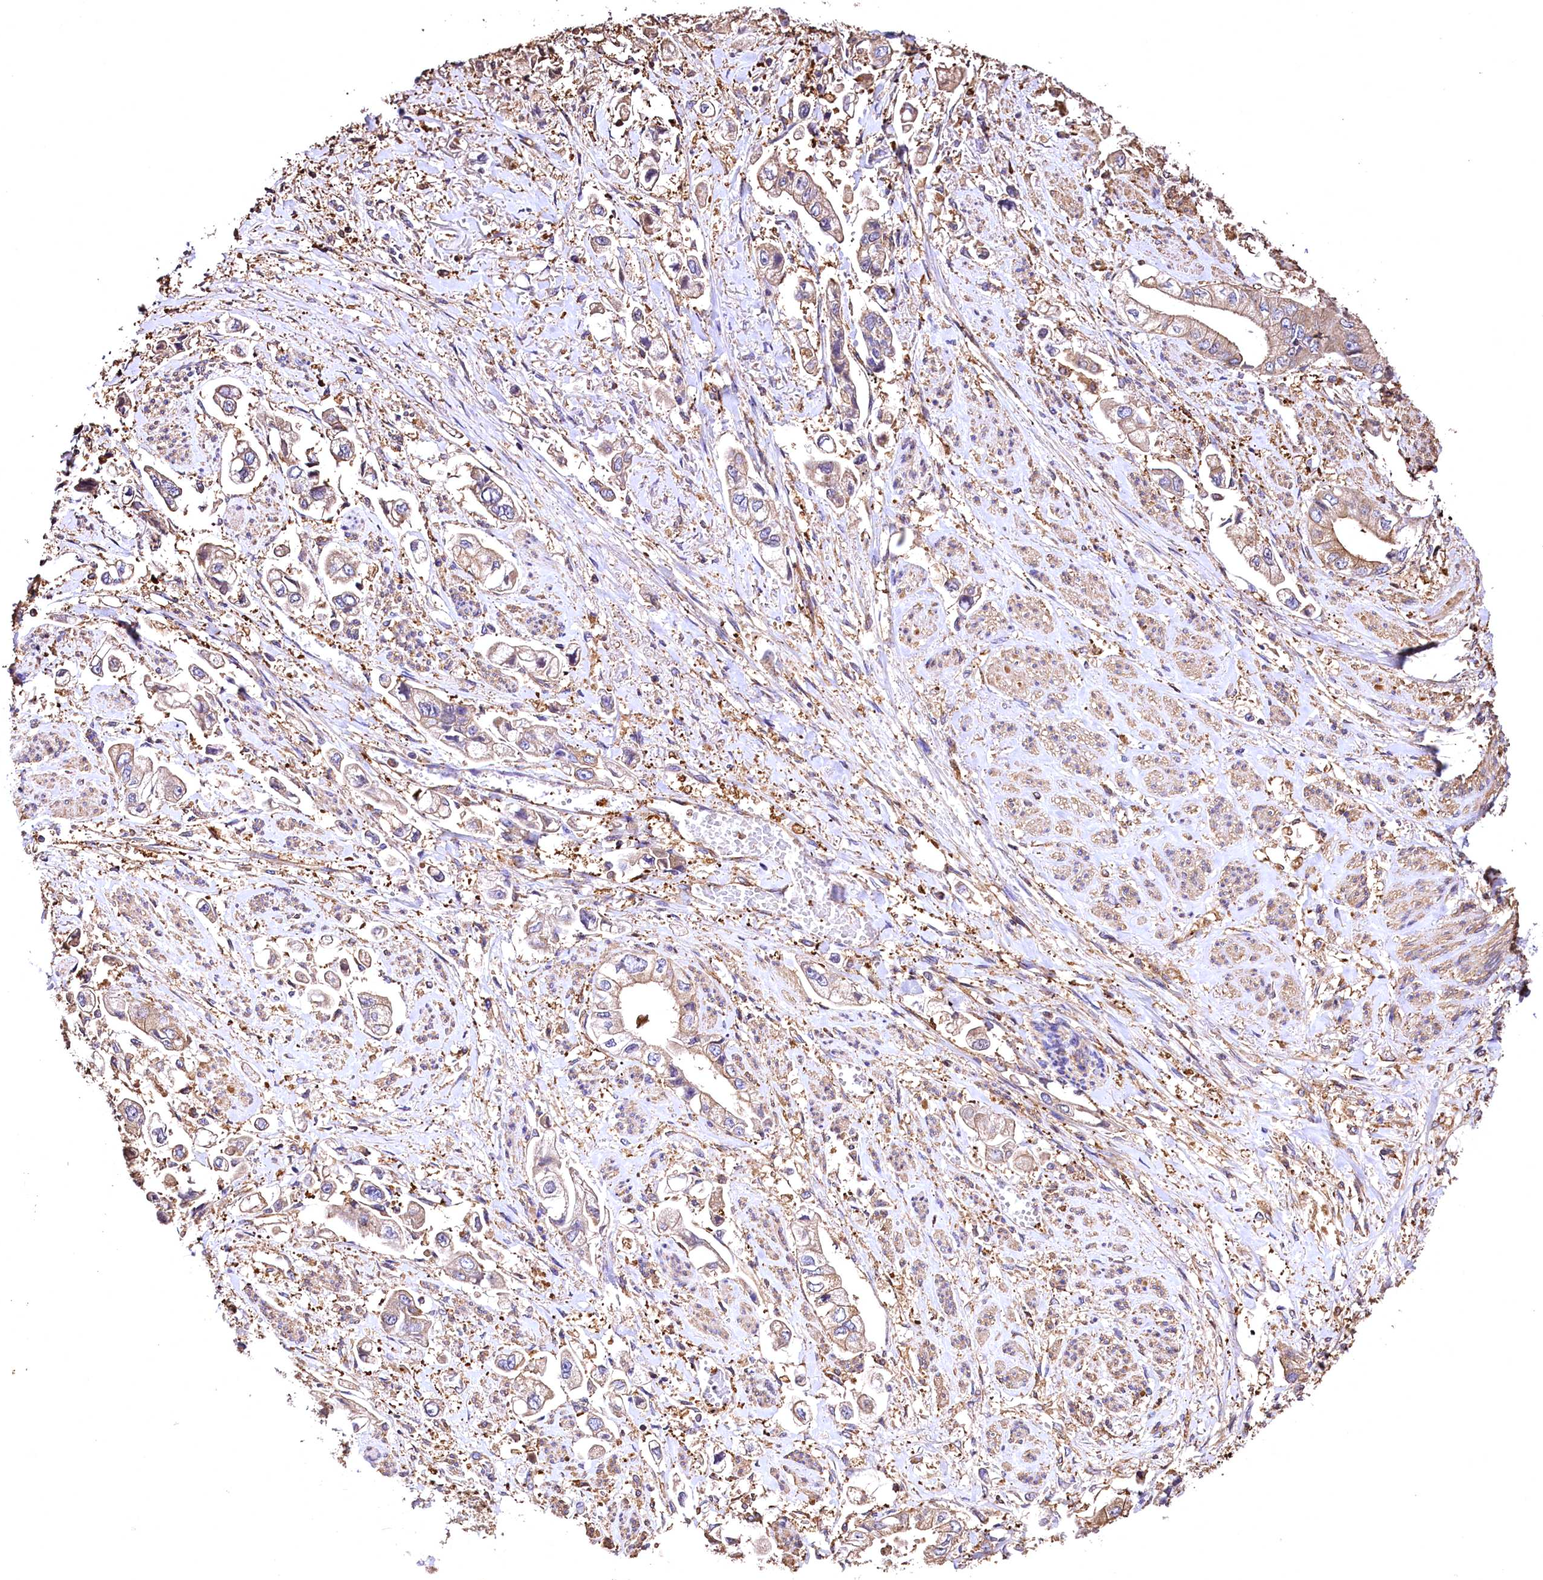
{"staining": {"intensity": "moderate", "quantity": "<25%", "location": "cytoplasmic/membranous"}, "tissue": "stomach cancer", "cell_type": "Tumor cells", "image_type": "cancer", "snomed": [{"axis": "morphology", "description": "Adenocarcinoma, NOS"}, {"axis": "topography", "description": "Stomach"}], "caption": "High-magnification brightfield microscopy of stomach cancer stained with DAB (brown) and counterstained with hematoxylin (blue). tumor cells exhibit moderate cytoplasmic/membranous expression is appreciated in about<25% of cells.", "gene": "RARS2", "patient": {"sex": "male", "age": 62}}